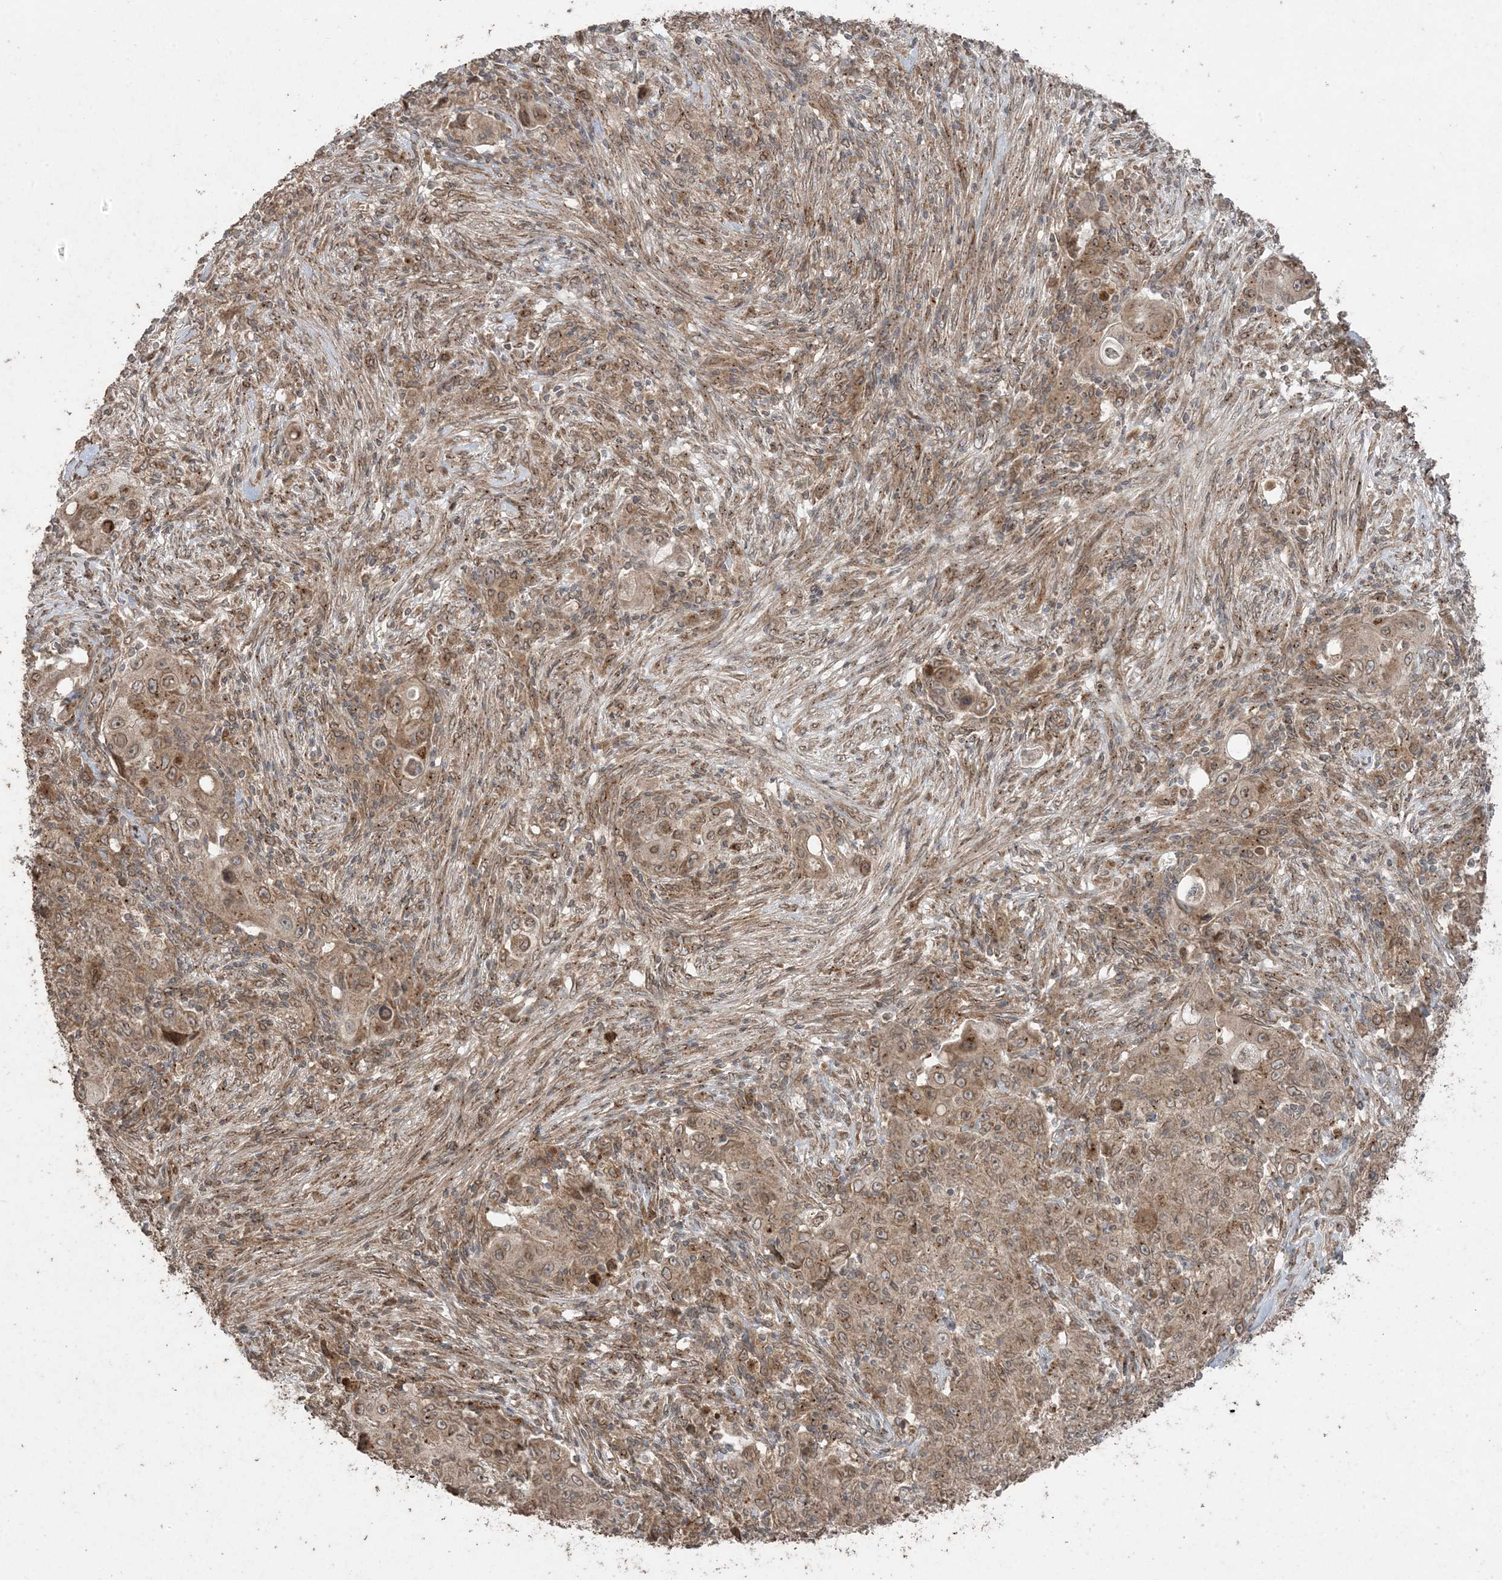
{"staining": {"intensity": "moderate", "quantity": ">75%", "location": "cytoplasmic/membranous"}, "tissue": "ovarian cancer", "cell_type": "Tumor cells", "image_type": "cancer", "snomed": [{"axis": "morphology", "description": "Carcinoma, endometroid"}, {"axis": "topography", "description": "Ovary"}], "caption": "Ovarian endometroid carcinoma was stained to show a protein in brown. There is medium levels of moderate cytoplasmic/membranous positivity in about >75% of tumor cells.", "gene": "DDX19B", "patient": {"sex": "female", "age": 42}}